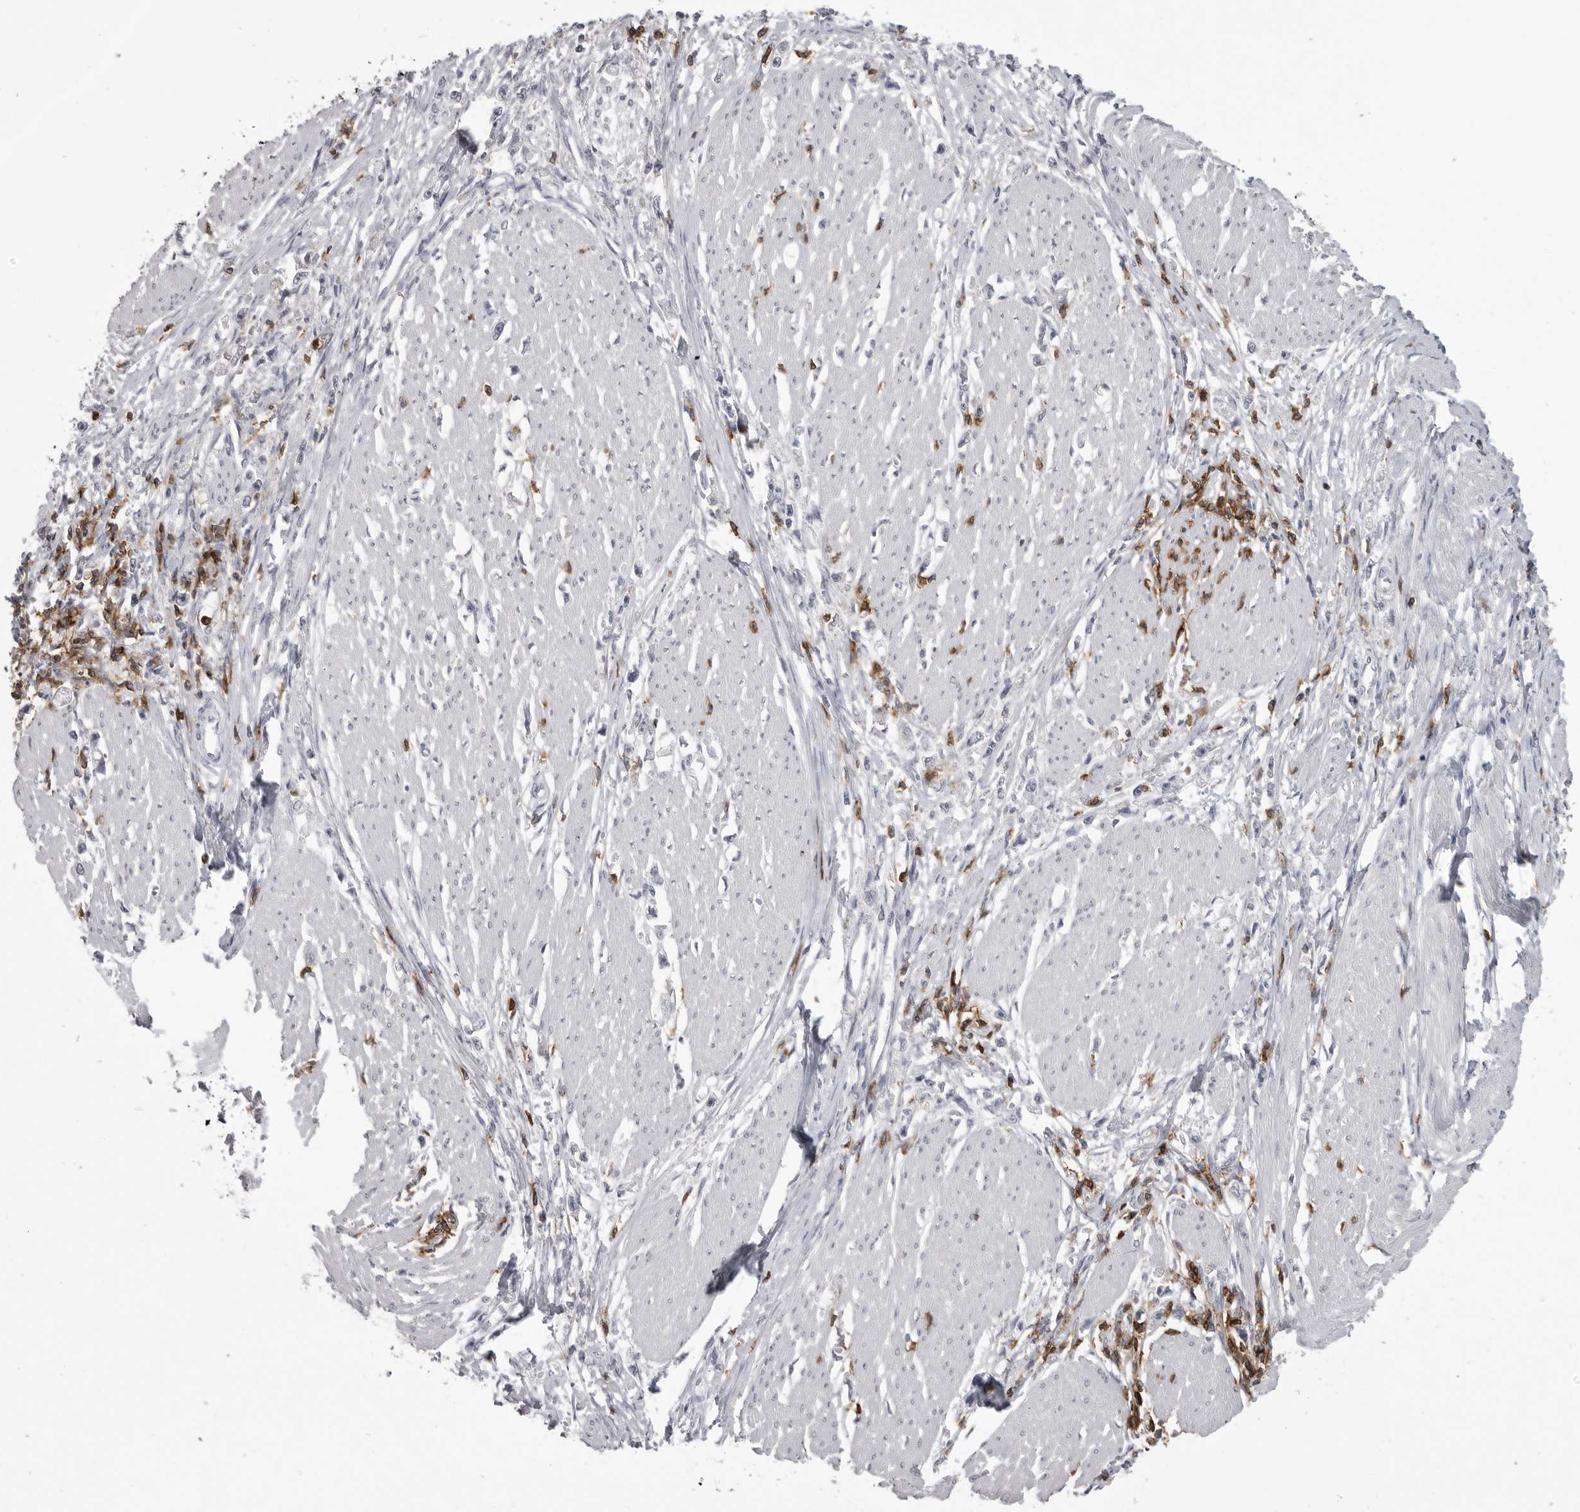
{"staining": {"intensity": "negative", "quantity": "none", "location": "none"}, "tissue": "stomach cancer", "cell_type": "Tumor cells", "image_type": "cancer", "snomed": [{"axis": "morphology", "description": "Adenocarcinoma, NOS"}, {"axis": "topography", "description": "Stomach"}], "caption": "High magnification brightfield microscopy of adenocarcinoma (stomach) stained with DAB (brown) and counterstained with hematoxylin (blue): tumor cells show no significant staining. (Stains: DAB immunohistochemistry (IHC) with hematoxylin counter stain, Microscopy: brightfield microscopy at high magnification).", "gene": "ITGAL", "patient": {"sex": "female", "age": 59}}